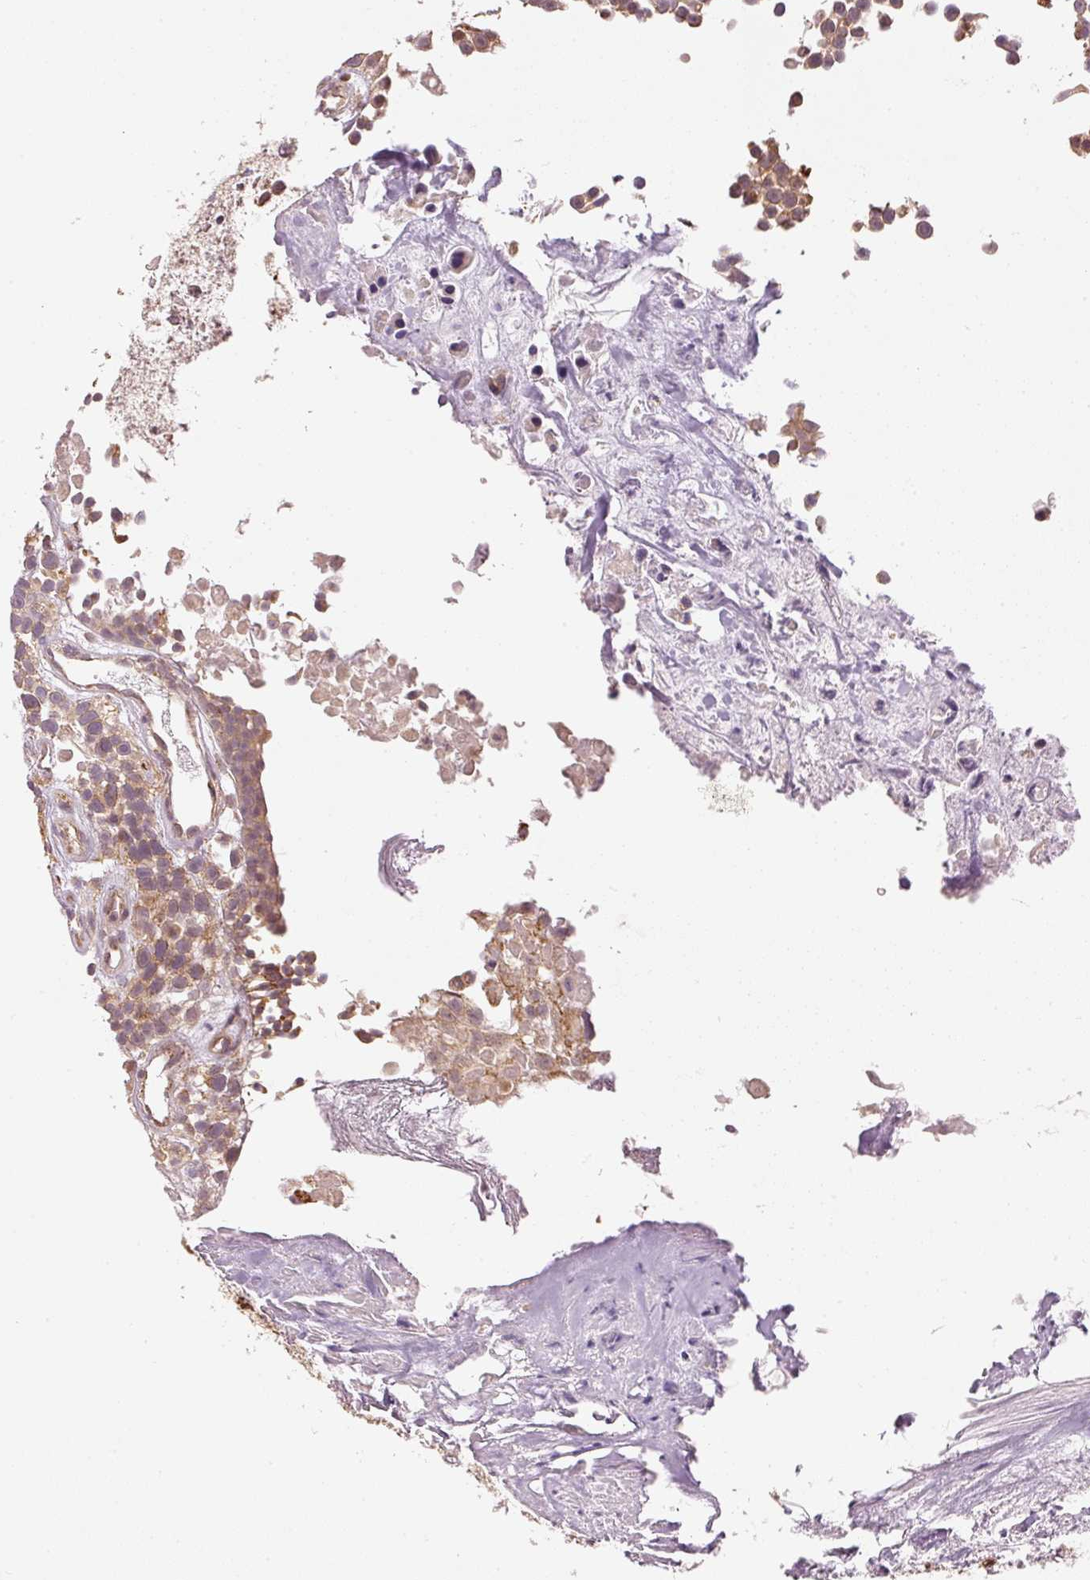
{"staining": {"intensity": "moderate", "quantity": ">75%", "location": "cytoplasmic/membranous"}, "tissue": "urothelial cancer", "cell_type": "Tumor cells", "image_type": "cancer", "snomed": [{"axis": "morphology", "description": "Urothelial carcinoma, High grade"}, {"axis": "topography", "description": "Urinary bladder"}], "caption": "High-grade urothelial carcinoma stained for a protein (brown) displays moderate cytoplasmic/membranous positive staining in about >75% of tumor cells.", "gene": "MTHFD1L", "patient": {"sex": "male", "age": 56}}